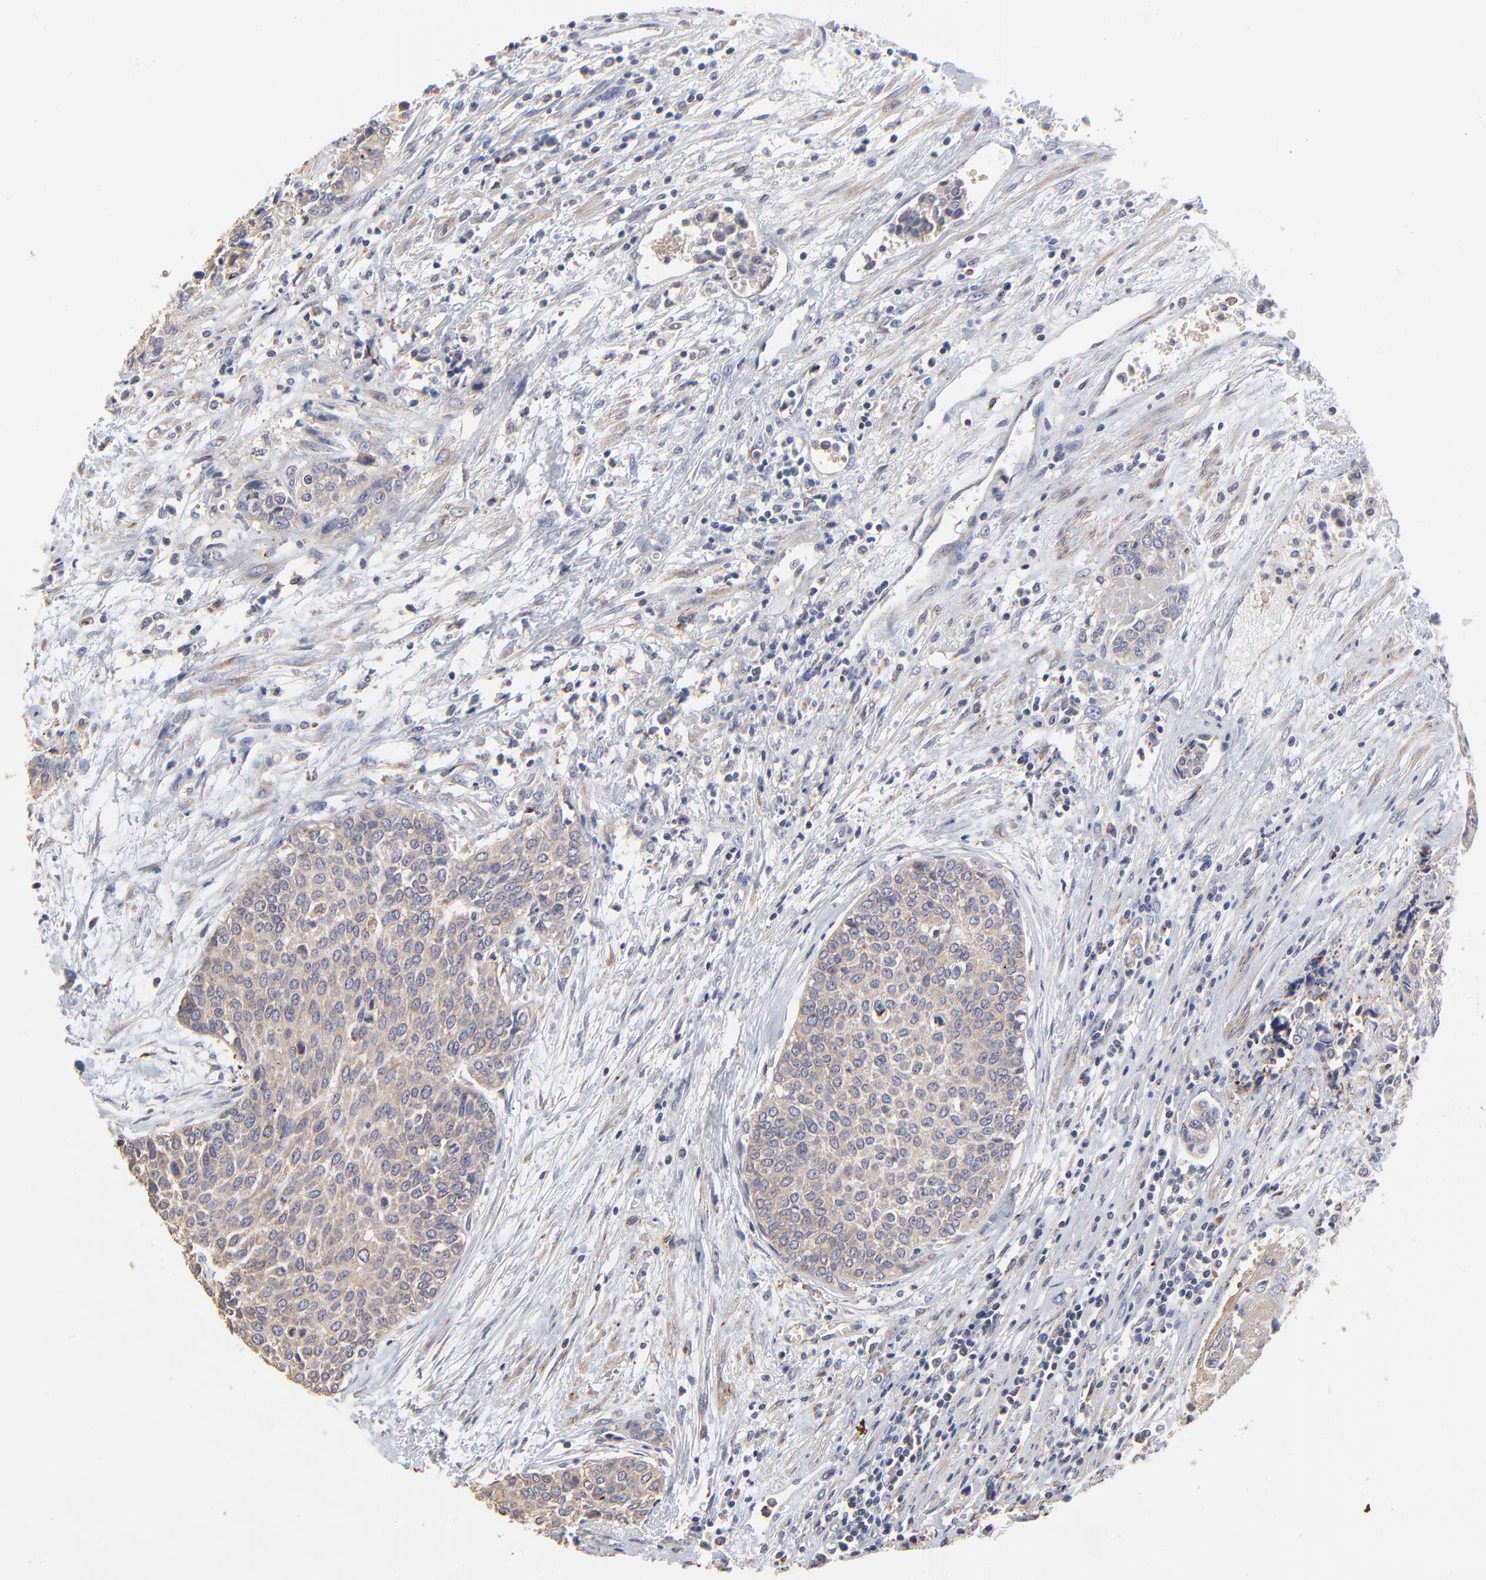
{"staining": {"intensity": "weak", "quantity": ">75%", "location": "cytoplasmic/membranous"}, "tissue": "urothelial cancer", "cell_type": "Tumor cells", "image_type": "cancer", "snomed": [{"axis": "morphology", "description": "Urothelial carcinoma, Low grade"}, {"axis": "topography", "description": "Urinary bladder"}], "caption": "IHC staining of low-grade urothelial carcinoma, which exhibits low levels of weak cytoplasmic/membranous staining in approximately >75% of tumor cells indicating weak cytoplasmic/membranous protein staining. The staining was performed using DAB (3,3'-diaminobenzidine) (brown) for protein detection and nuclei were counterstained in hematoxylin (blue).", "gene": "ELP2", "patient": {"sex": "female", "age": 73}}